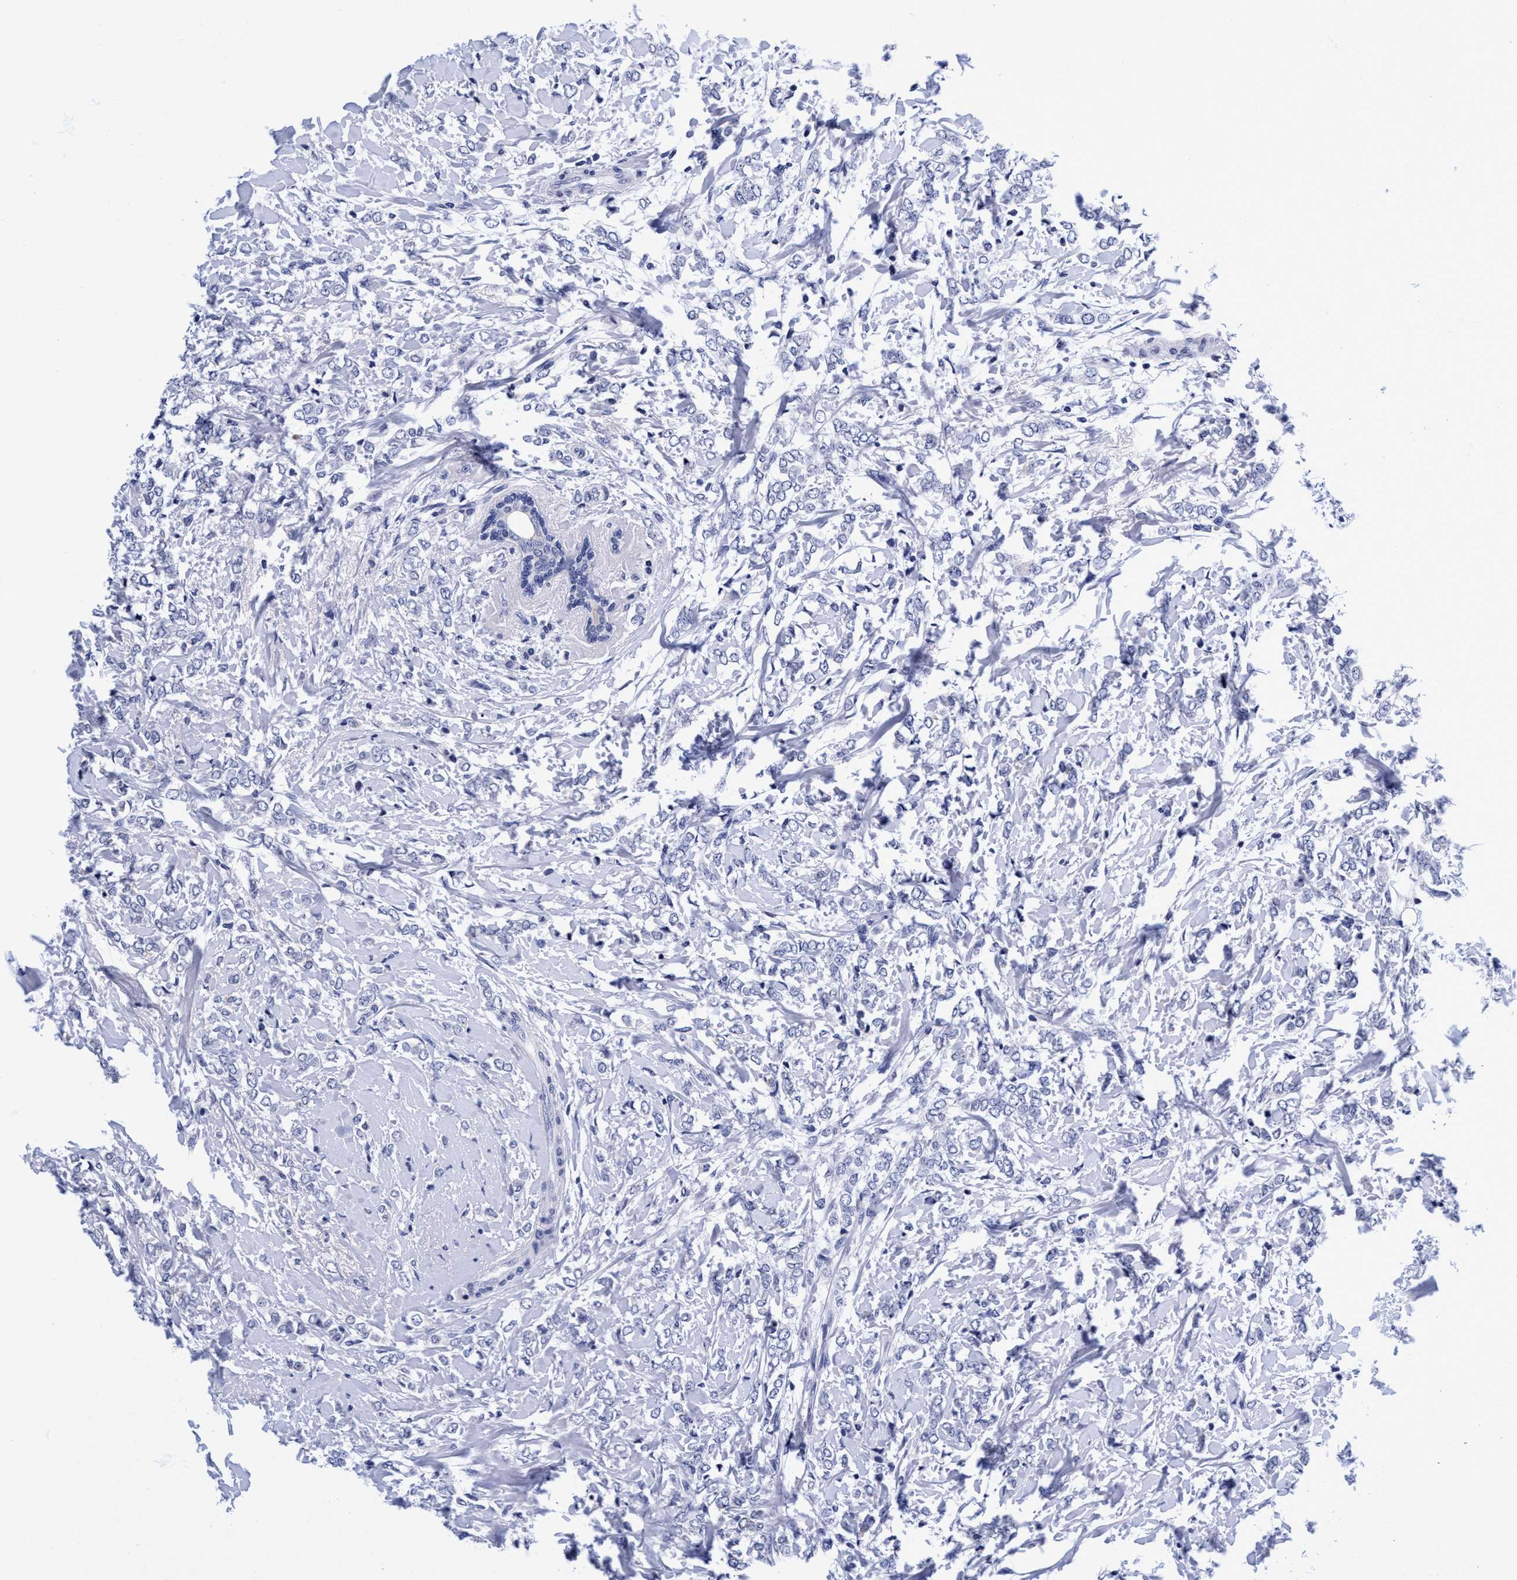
{"staining": {"intensity": "negative", "quantity": "none", "location": "none"}, "tissue": "breast cancer", "cell_type": "Tumor cells", "image_type": "cancer", "snomed": [{"axis": "morphology", "description": "Normal tissue, NOS"}, {"axis": "morphology", "description": "Lobular carcinoma"}, {"axis": "topography", "description": "Breast"}], "caption": "Human breast lobular carcinoma stained for a protein using immunohistochemistry (IHC) reveals no expression in tumor cells.", "gene": "PLPPR1", "patient": {"sex": "female", "age": 47}}